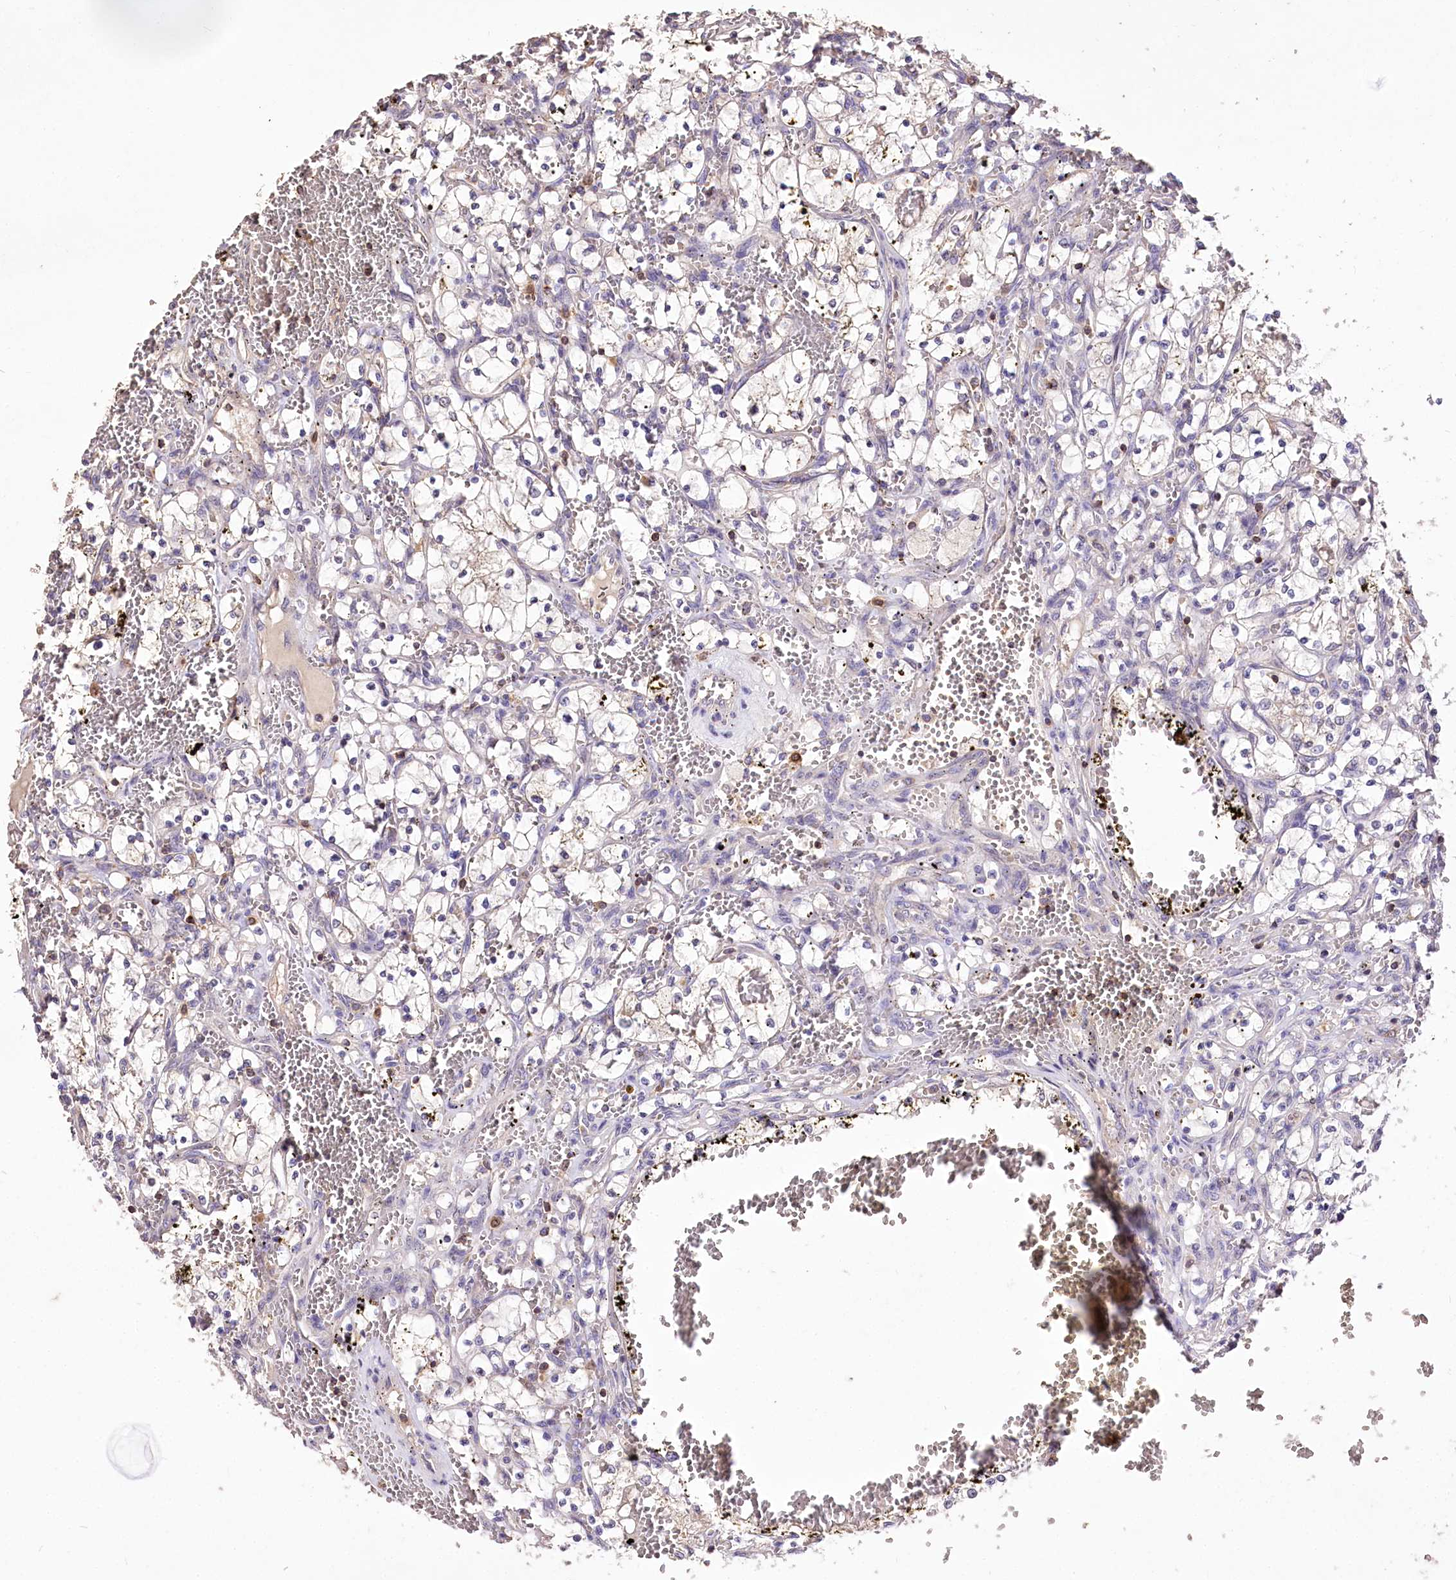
{"staining": {"intensity": "negative", "quantity": "none", "location": "none"}, "tissue": "renal cancer", "cell_type": "Tumor cells", "image_type": "cancer", "snomed": [{"axis": "morphology", "description": "Adenocarcinoma, NOS"}, {"axis": "topography", "description": "Kidney"}], "caption": "Immunohistochemistry (IHC) of renal adenocarcinoma displays no expression in tumor cells.", "gene": "SERGEF", "patient": {"sex": "female", "age": 69}}